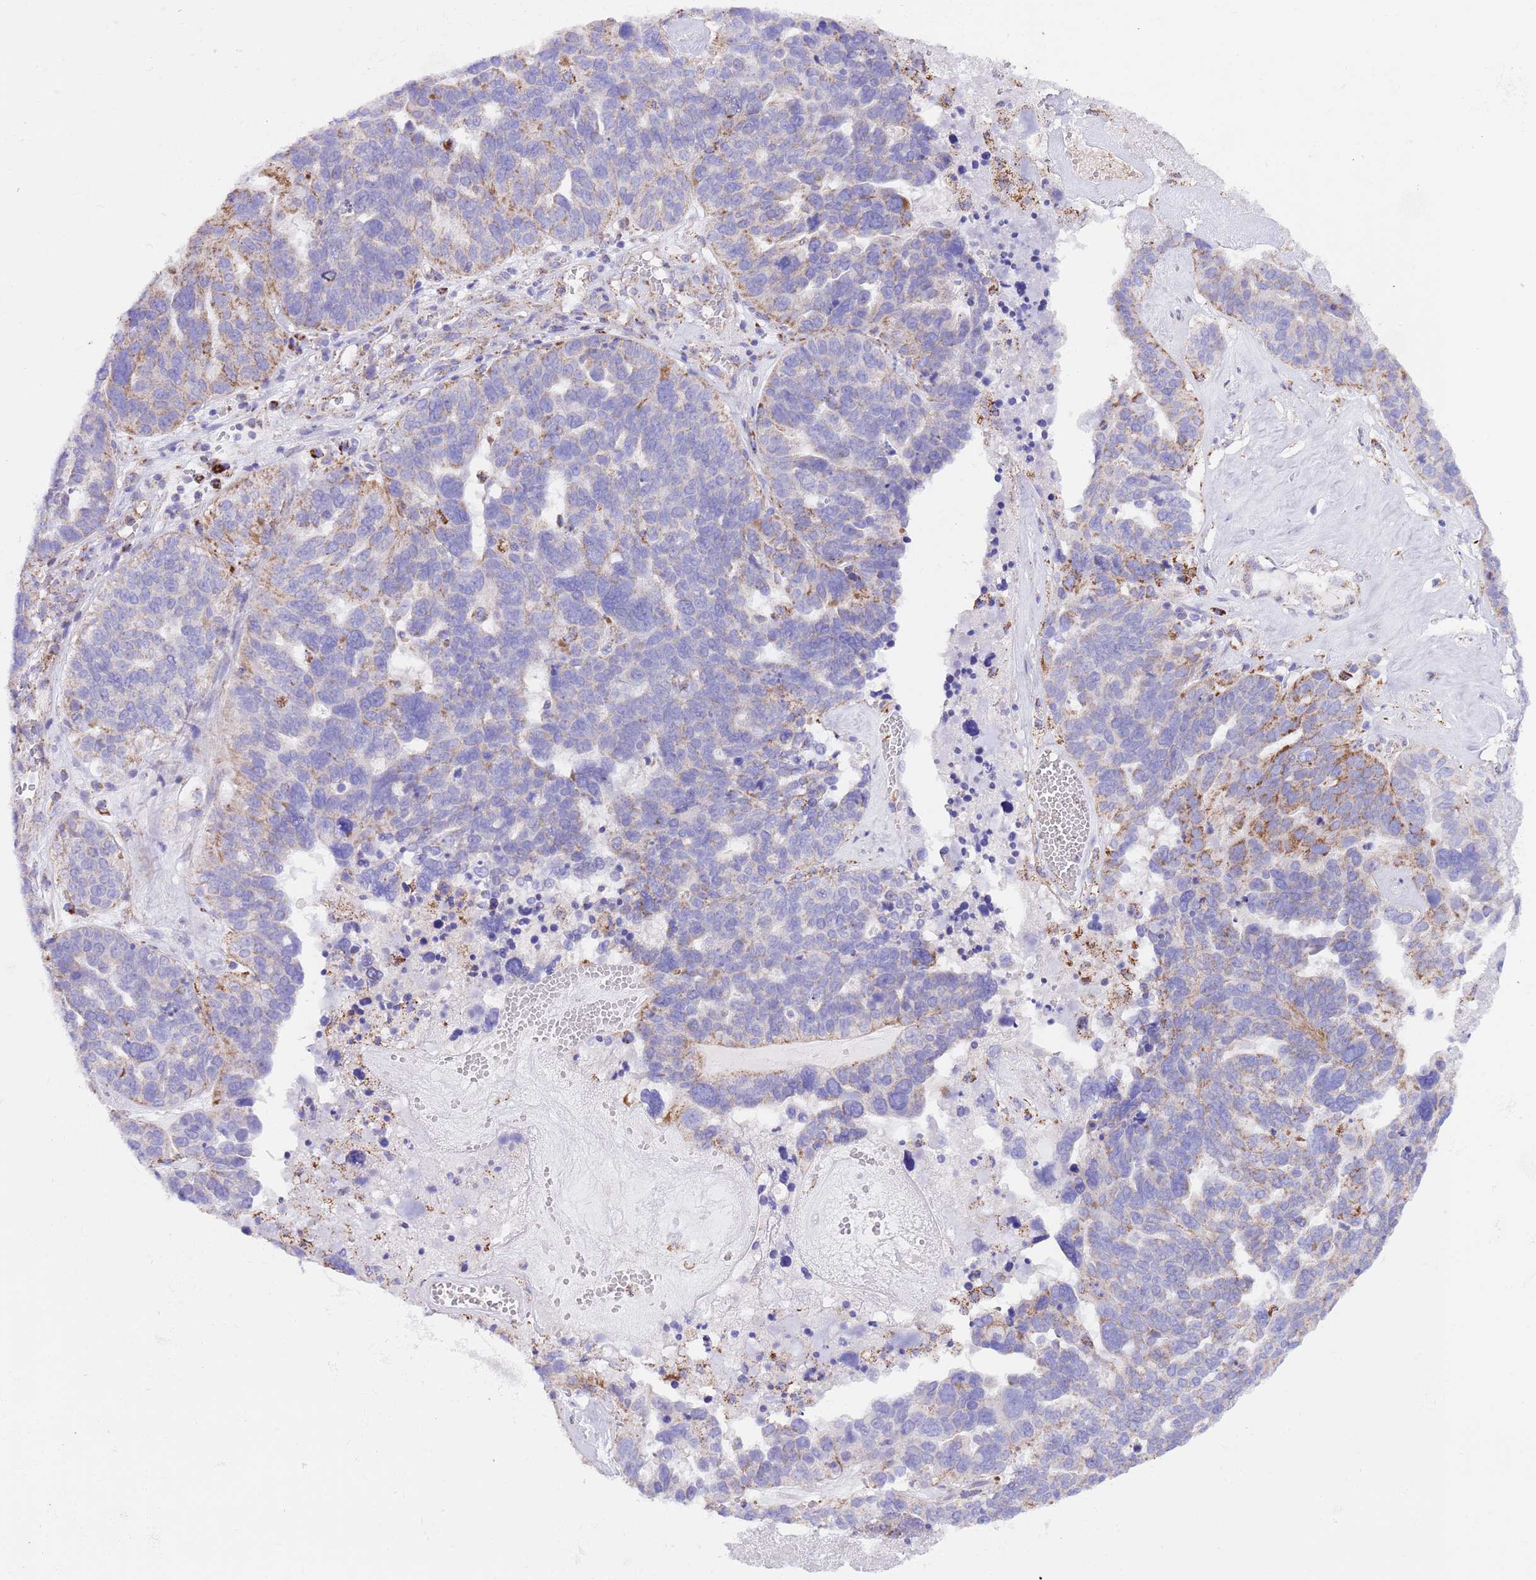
{"staining": {"intensity": "moderate", "quantity": "<25%", "location": "cytoplasmic/membranous"}, "tissue": "ovarian cancer", "cell_type": "Tumor cells", "image_type": "cancer", "snomed": [{"axis": "morphology", "description": "Cystadenocarcinoma, serous, NOS"}, {"axis": "topography", "description": "Ovary"}], "caption": "A micrograph of human ovarian serous cystadenocarcinoma stained for a protein displays moderate cytoplasmic/membranous brown staining in tumor cells. (DAB IHC, brown staining for protein, blue staining for nuclei).", "gene": "SS18L2", "patient": {"sex": "female", "age": 59}}